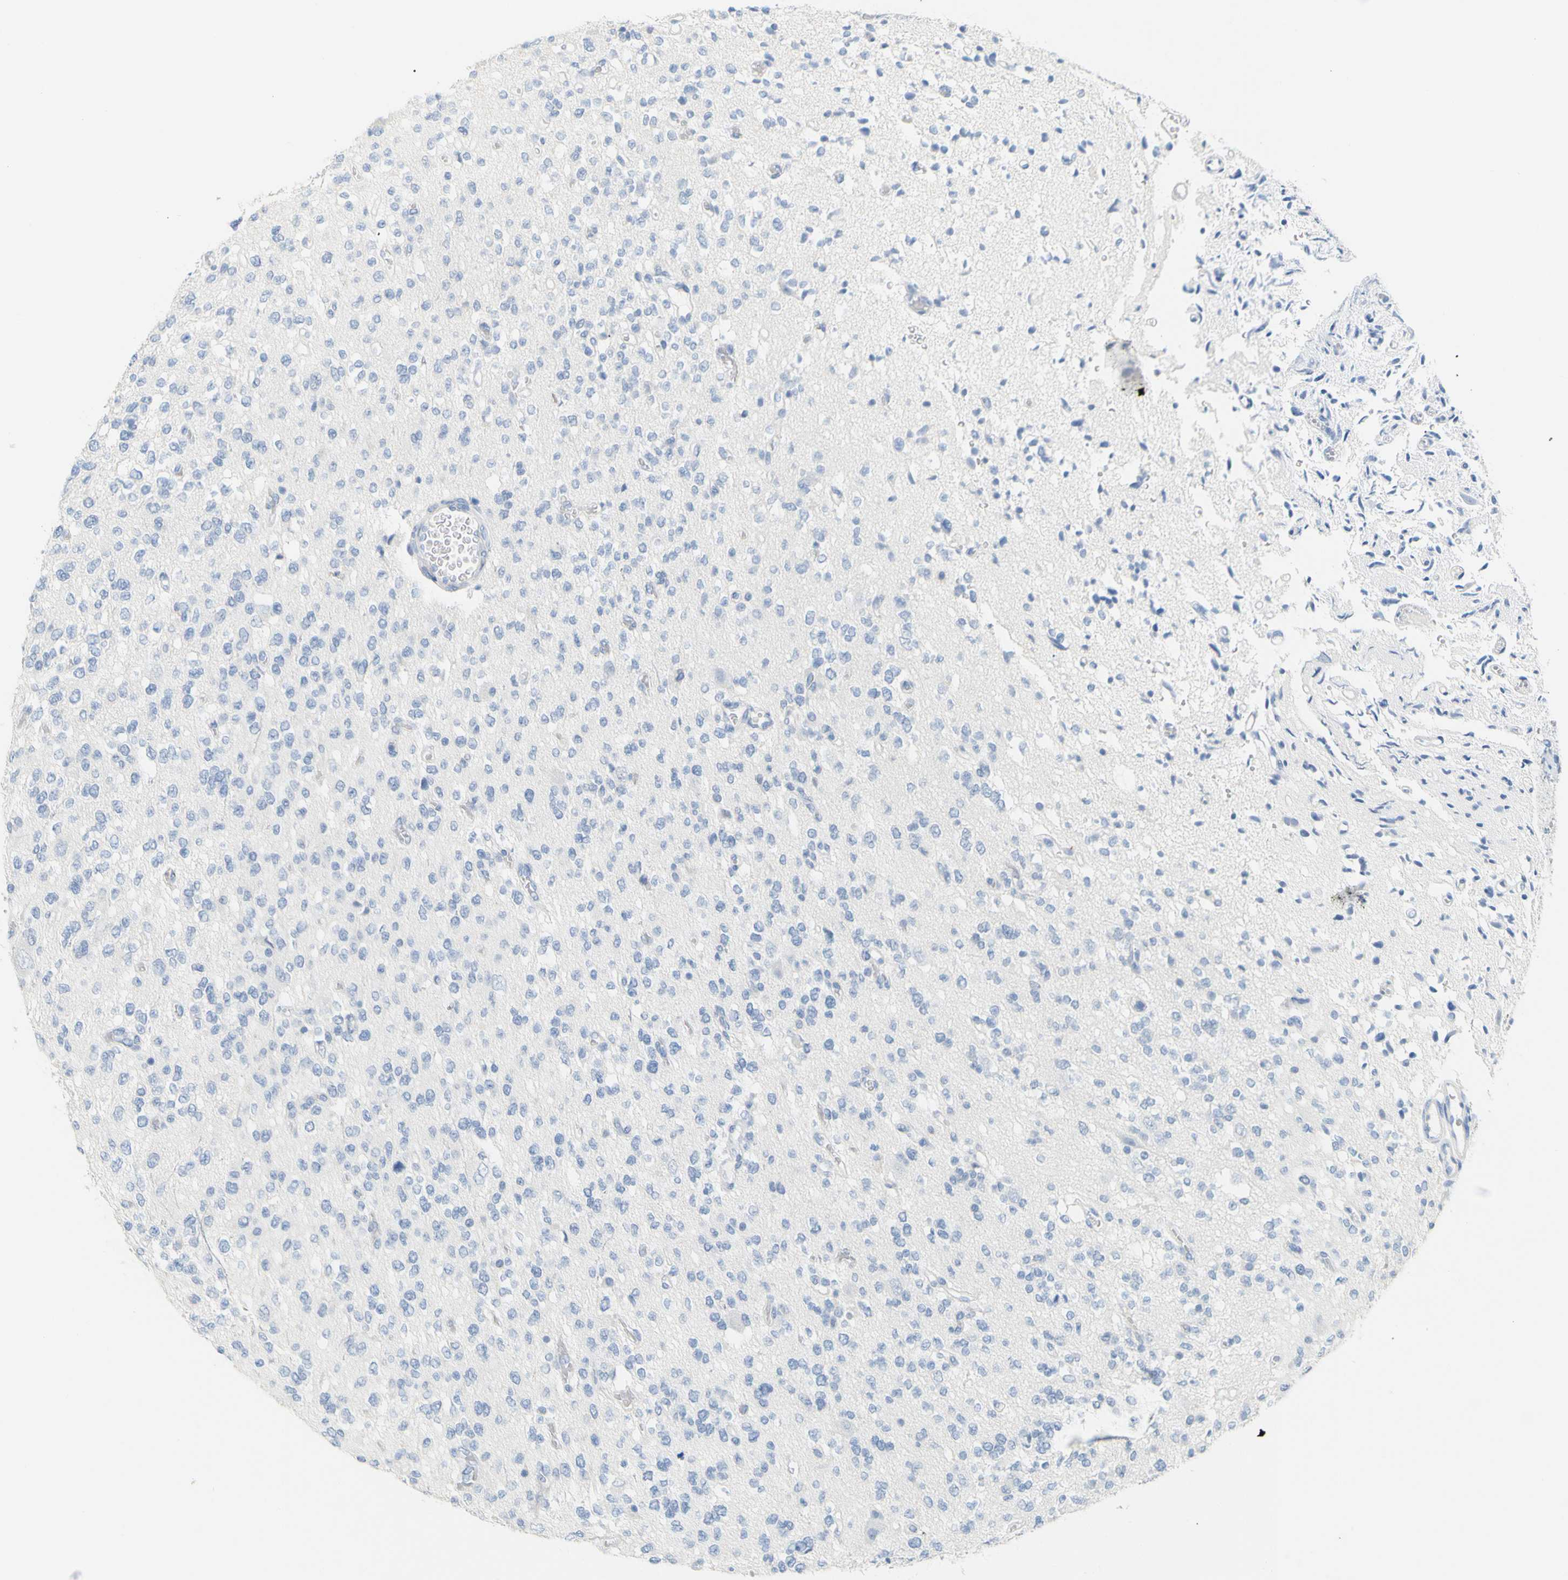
{"staining": {"intensity": "negative", "quantity": "none", "location": "none"}, "tissue": "glioma", "cell_type": "Tumor cells", "image_type": "cancer", "snomed": [{"axis": "morphology", "description": "Glioma, malignant, Low grade"}, {"axis": "topography", "description": "Brain"}], "caption": "Tumor cells show no significant protein positivity in glioma.", "gene": "OPN1SW", "patient": {"sex": "male", "age": 38}}